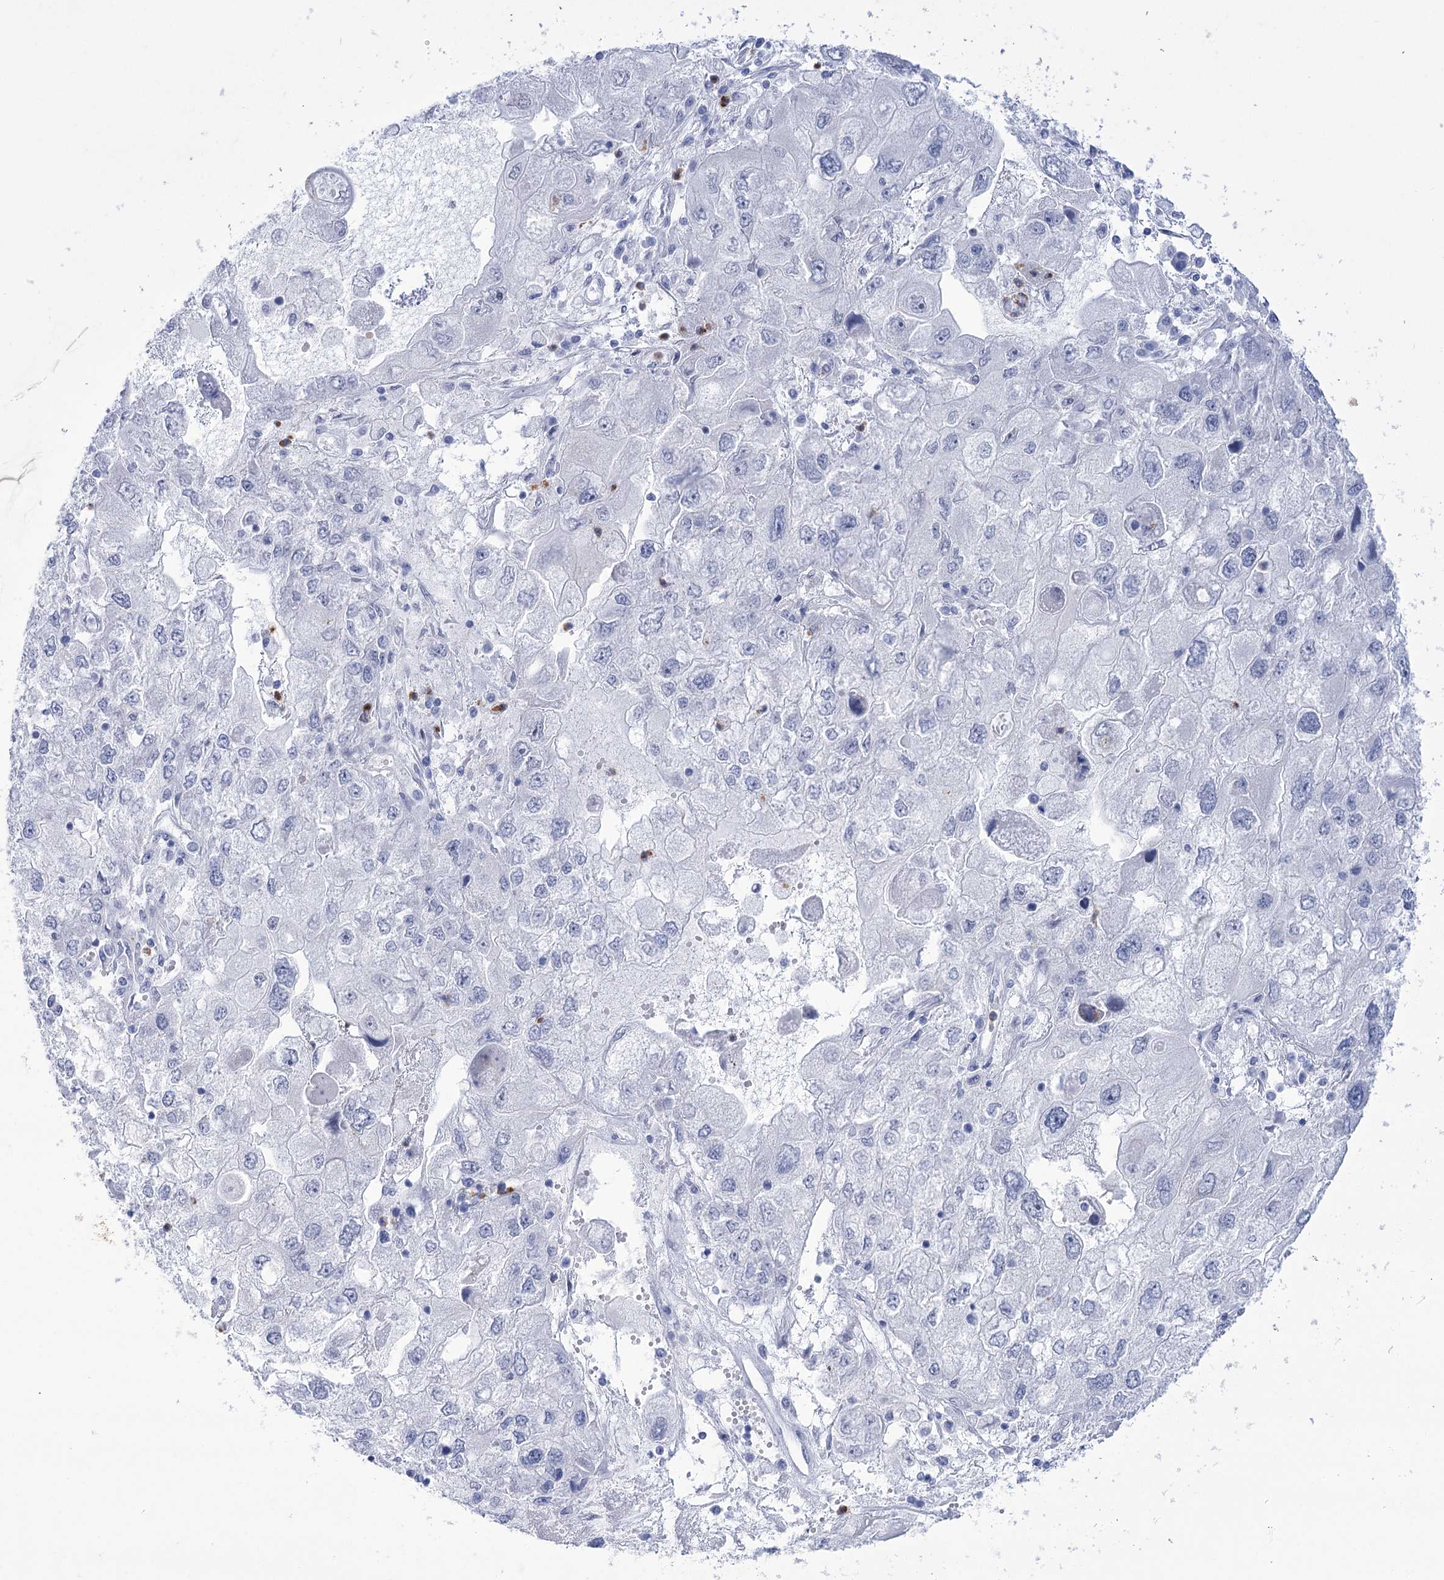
{"staining": {"intensity": "negative", "quantity": "none", "location": "none"}, "tissue": "endometrial cancer", "cell_type": "Tumor cells", "image_type": "cancer", "snomed": [{"axis": "morphology", "description": "Adenocarcinoma, NOS"}, {"axis": "topography", "description": "Endometrium"}], "caption": "This is an IHC image of endometrial cancer (adenocarcinoma). There is no staining in tumor cells.", "gene": "HORMAD1", "patient": {"sex": "female", "age": 49}}